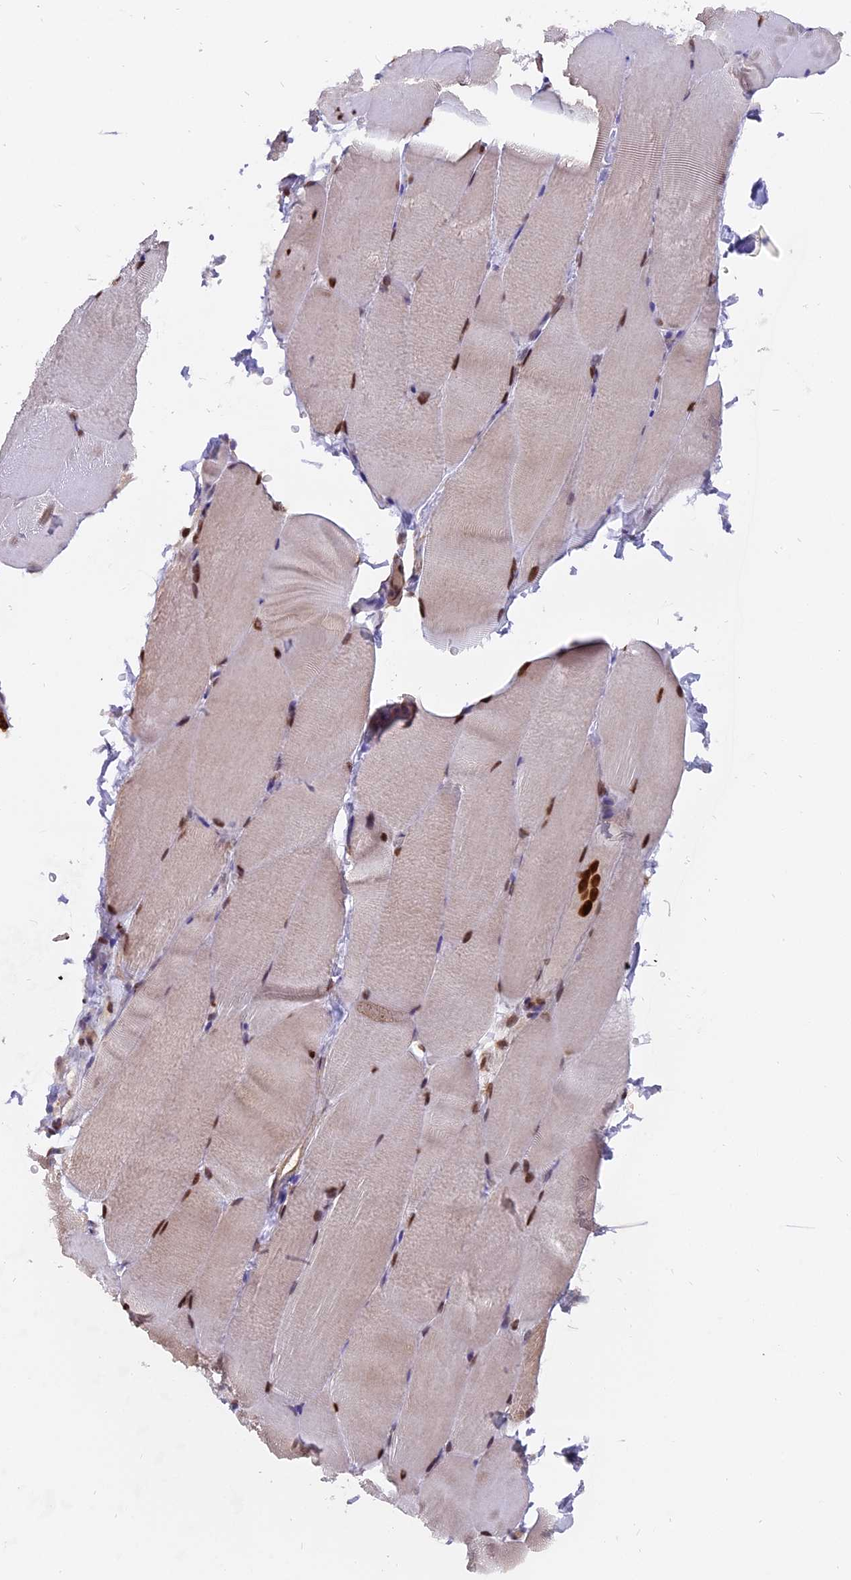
{"staining": {"intensity": "moderate", "quantity": ">75%", "location": "nuclear"}, "tissue": "skeletal muscle", "cell_type": "Myocytes", "image_type": "normal", "snomed": [{"axis": "morphology", "description": "Normal tissue, NOS"}, {"axis": "topography", "description": "Skeletal muscle"}, {"axis": "topography", "description": "Parathyroid gland"}], "caption": "Approximately >75% of myocytes in unremarkable human skeletal muscle demonstrate moderate nuclear protein staining as visualized by brown immunohistochemical staining.", "gene": "FAM118B", "patient": {"sex": "female", "age": 37}}